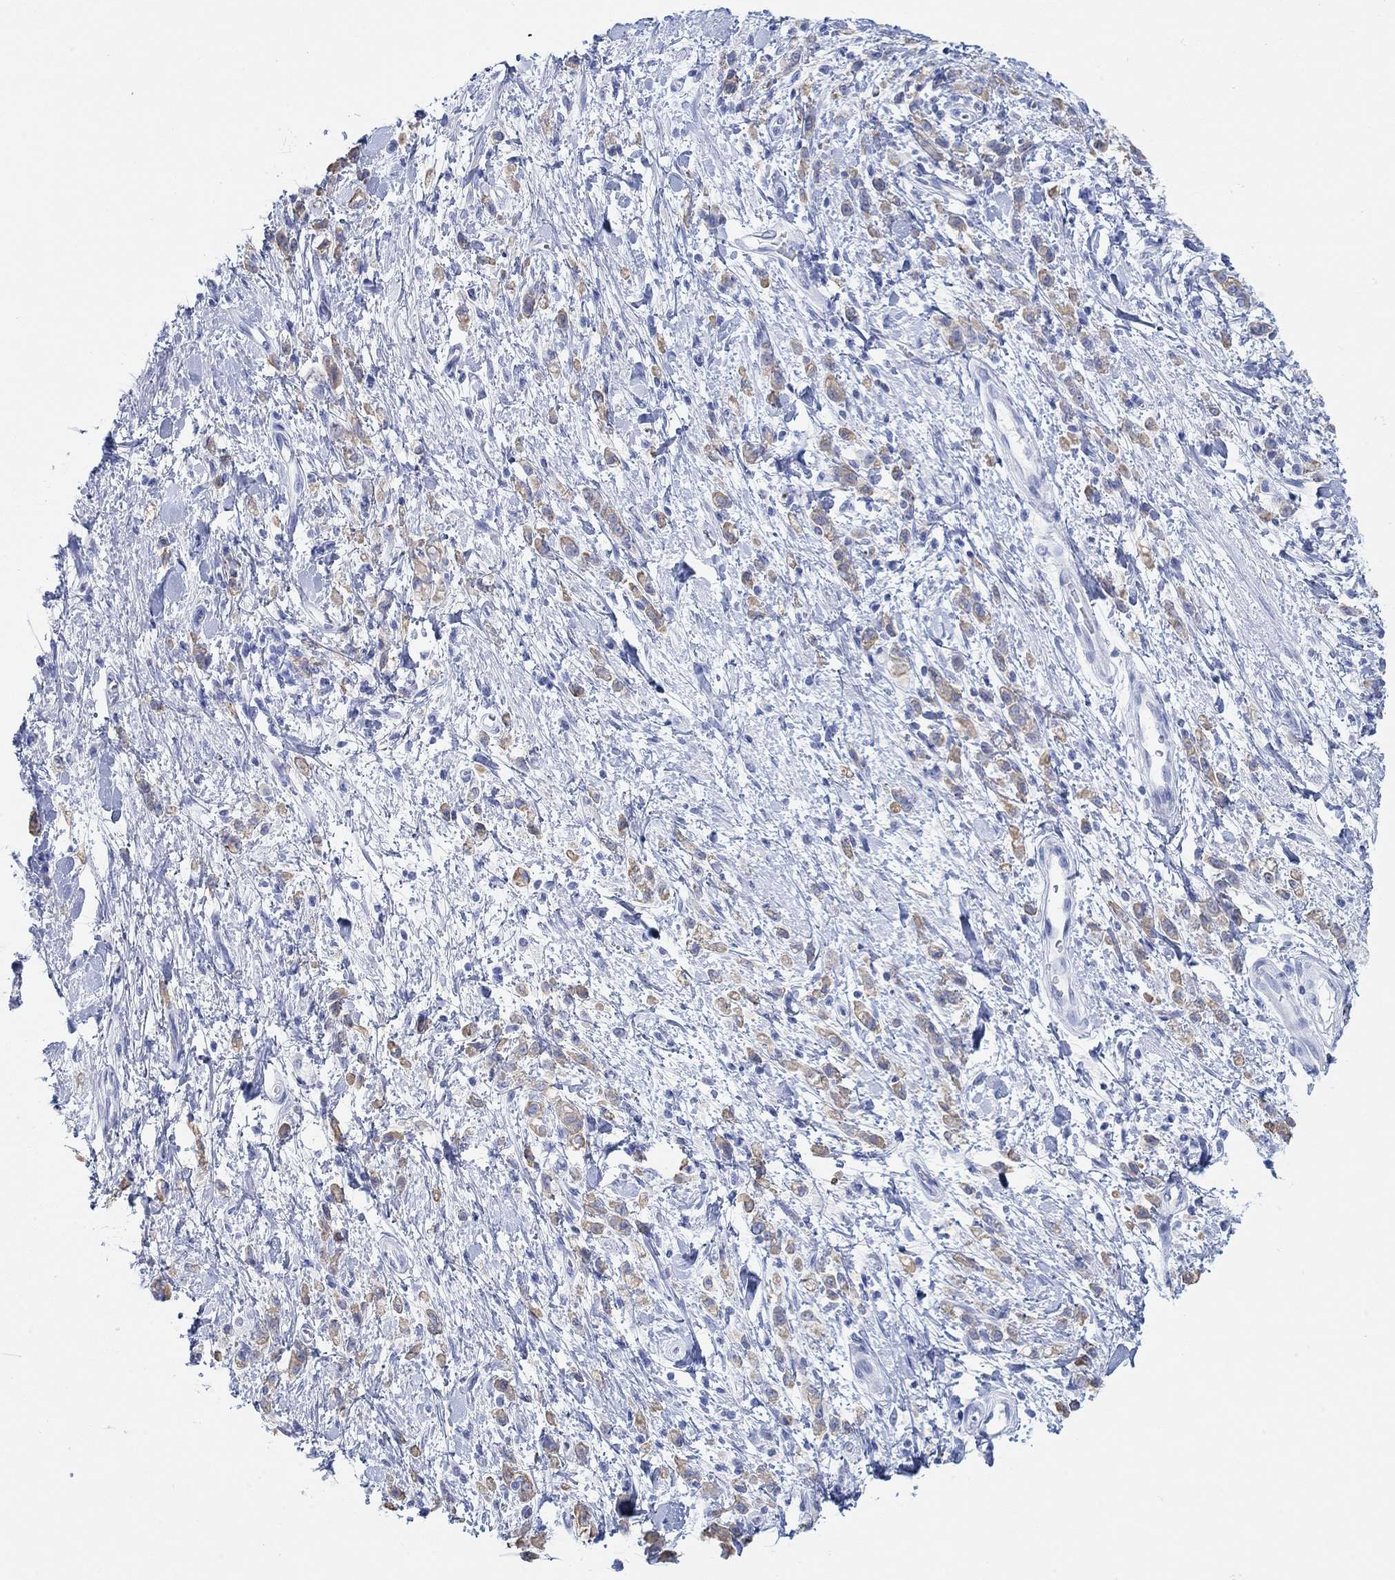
{"staining": {"intensity": "moderate", "quantity": ">75%", "location": "cytoplasmic/membranous"}, "tissue": "stomach cancer", "cell_type": "Tumor cells", "image_type": "cancer", "snomed": [{"axis": "morphology", "description": "Adenocarcinoma, NOS"}, {"axis": "topography", "description": "Stomach"}], "caption": "Stomach cancer stained with a protein marker exhibits moderate staining in tumor cells.", "gene": "AK8", "patient": {"sex": "male", "age": 77}}